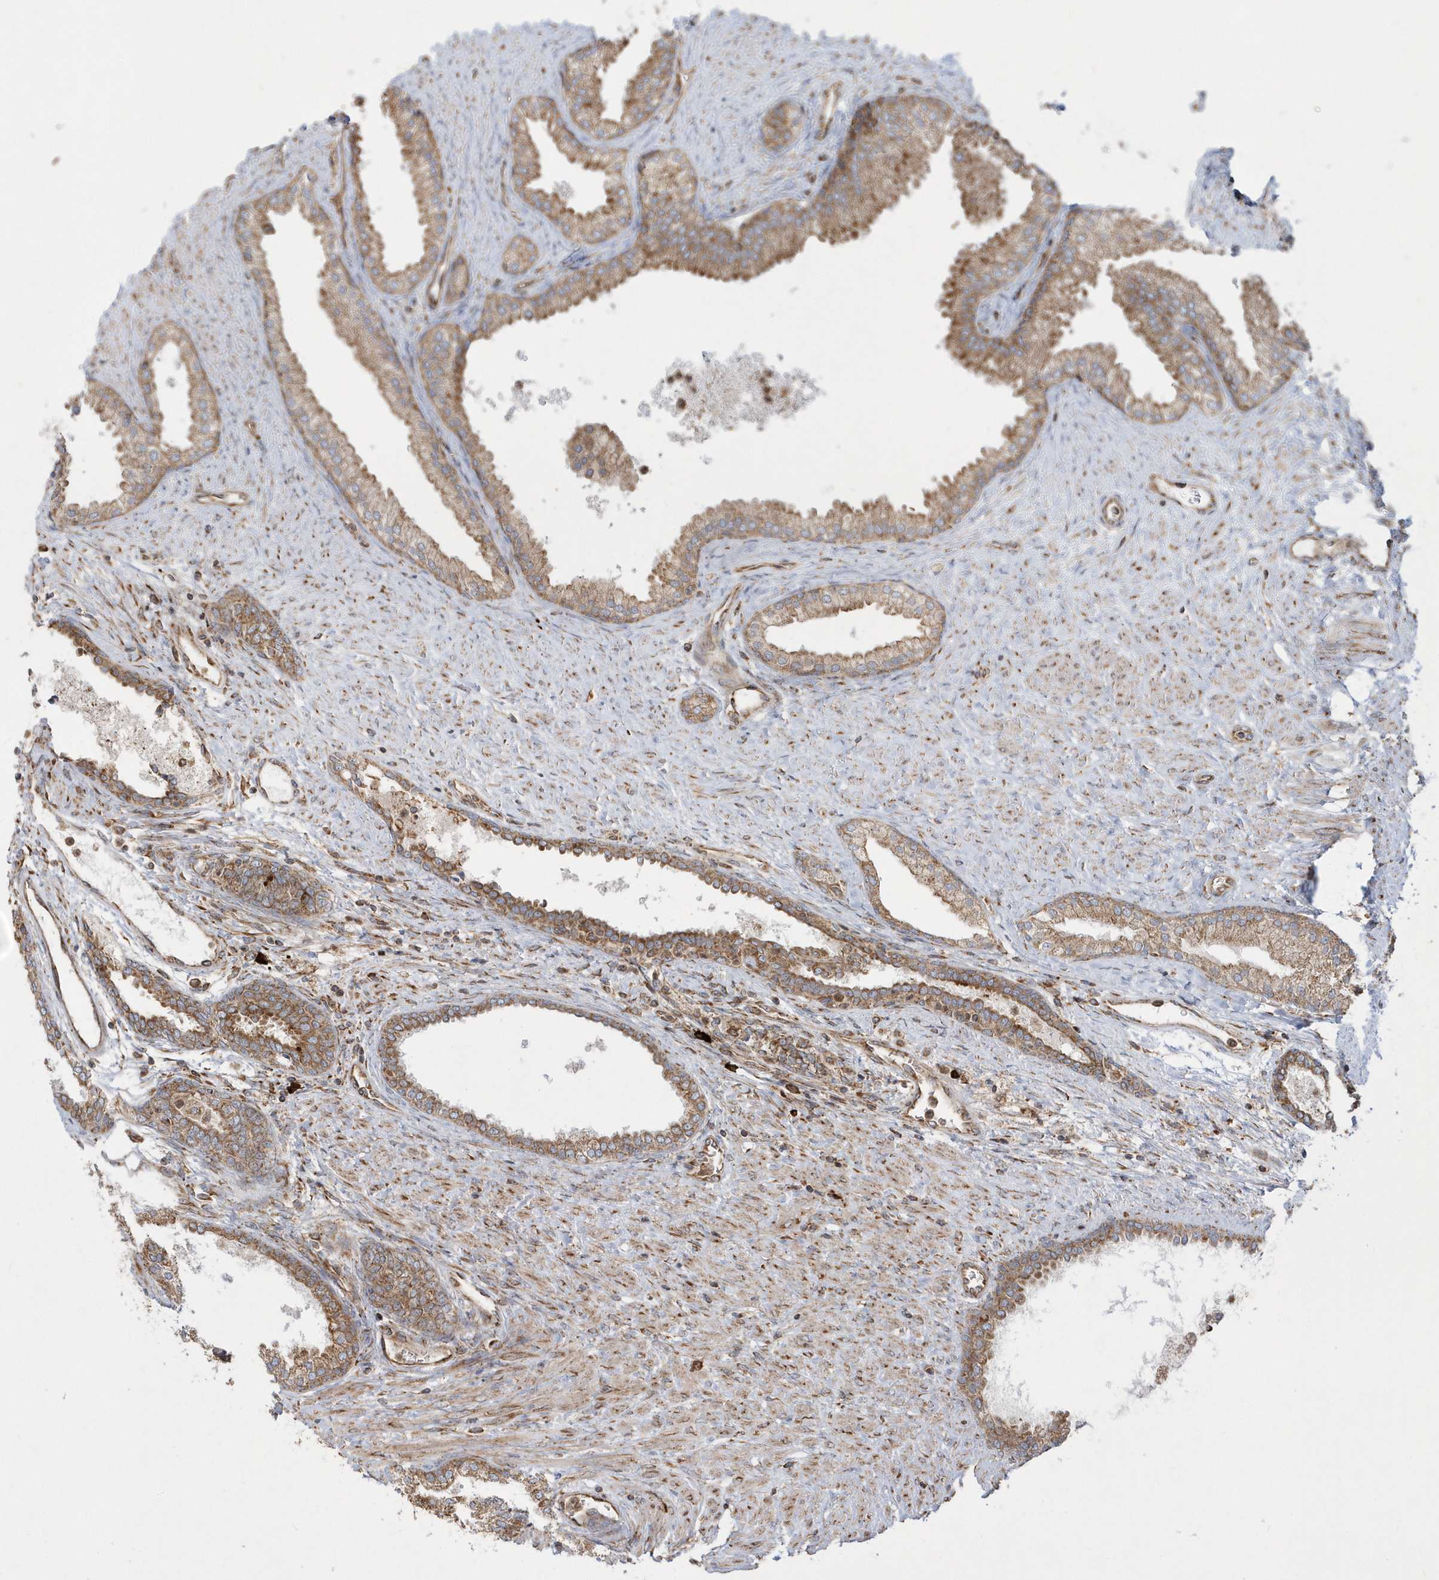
{"staining": {"intensity": "moderate", "quantity": ">75%", "location": "cytoplasmic/membranous"}, "tissue": "prostate", "cell_type": "Glandular cells", "image_type": "normal", "snomed": [{"axis": "morphology", "description": "Normal tissue, NOS"}, {"axis": "topography", "description": "Prostate"}], "caption": "DAB immunohistochemical staining of normal prostate demonstrates moderate cytoplasmic/membranous protein staining in about >75% of glandular cells. (Stains: DAB (3,3'-diaminobenzidine) in brown, nuclei in blue, Microscopy: brightfield microscopy at high magnification).", "gene": "SH3BP2", "patient": {"sex": "male", "age": 76}}